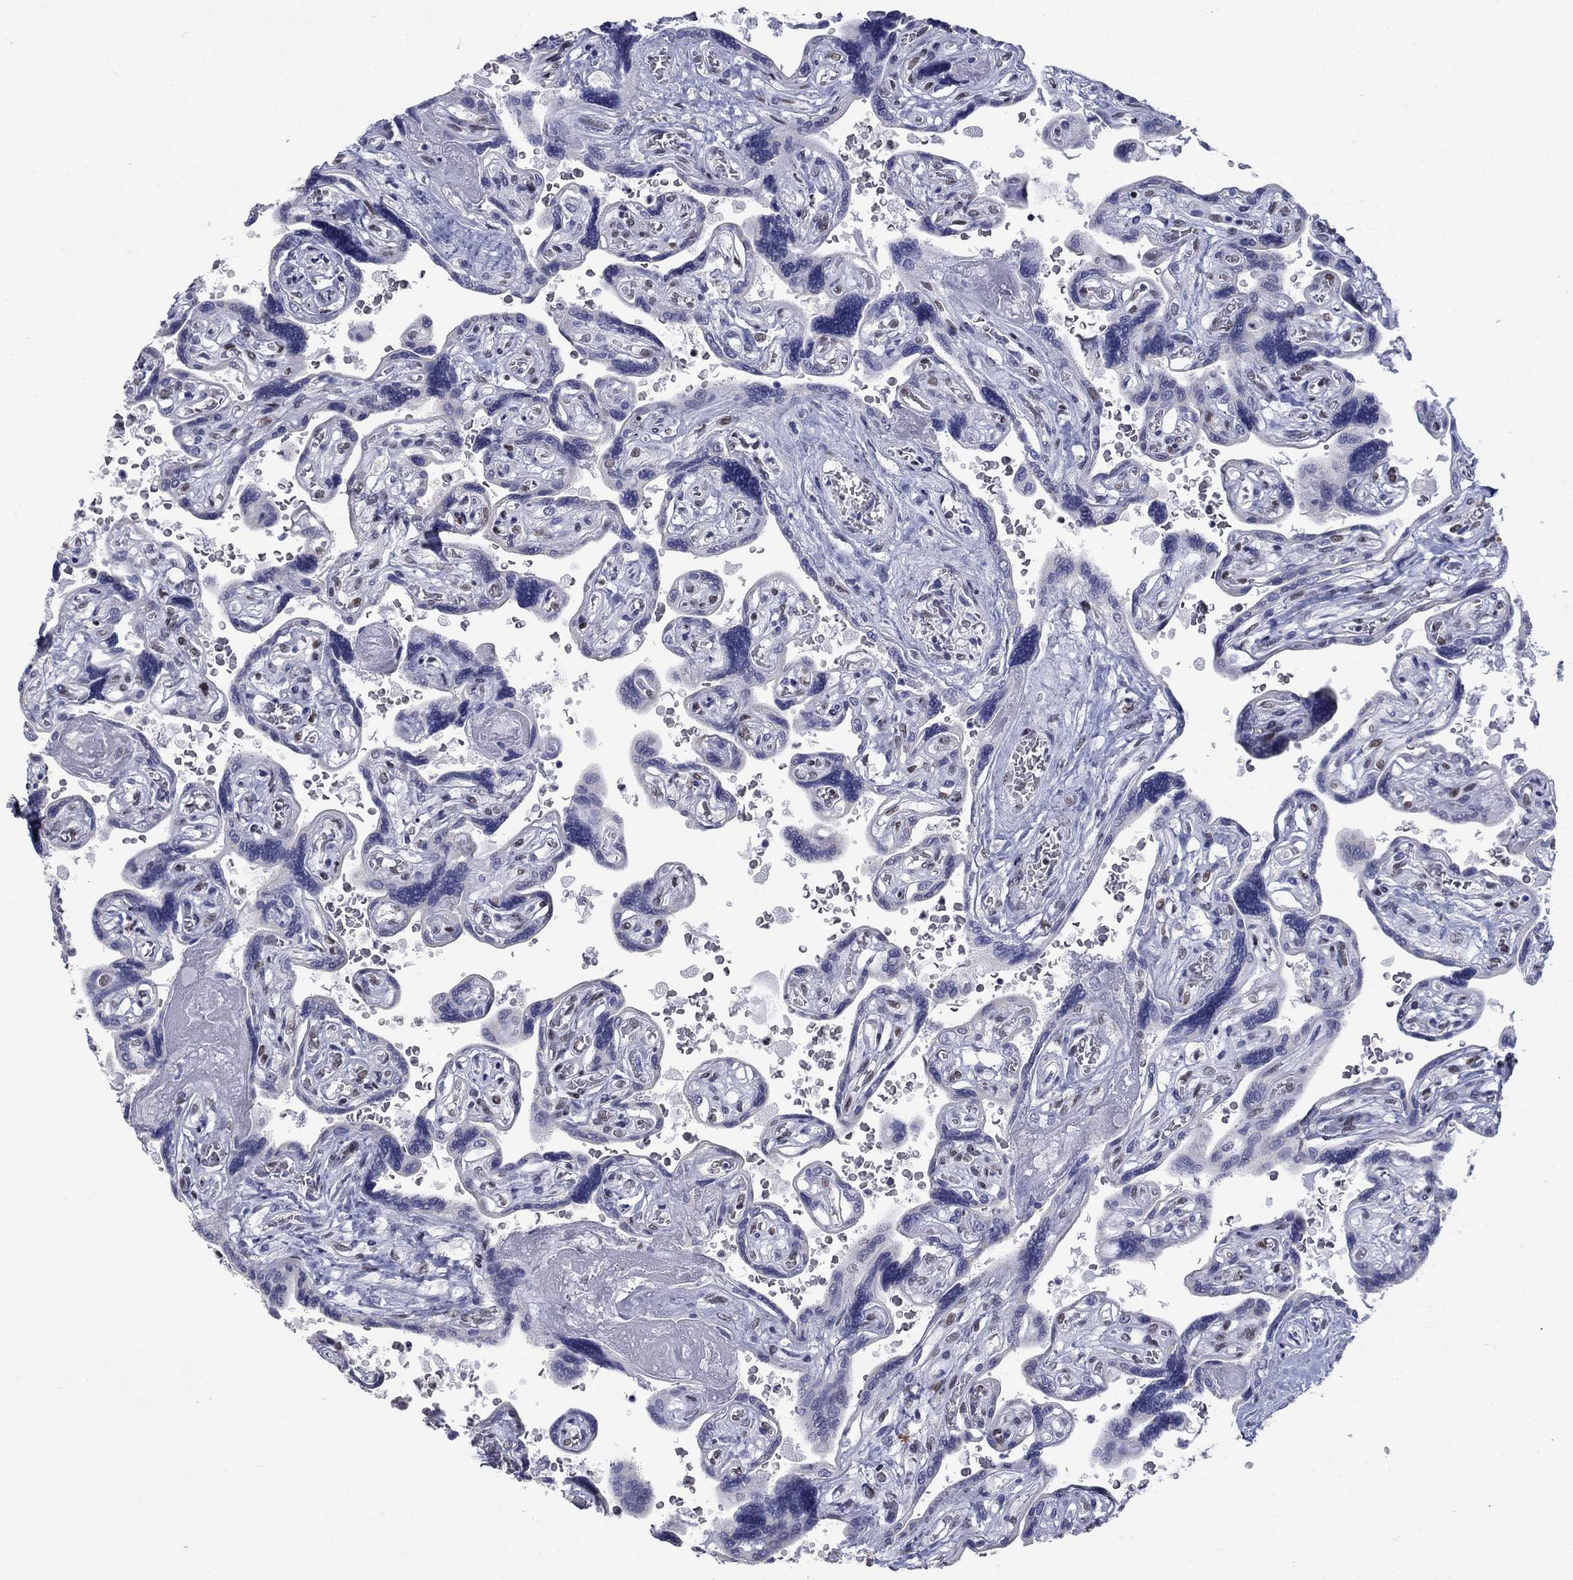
{"staining": {"intensity": "moderate", "quantity": ">75%", "location": "nuclear"}, "tissue": "placenta", "cell_type": "Decidual cells", "image_type": "normal", "snomed": [{"axis": "morphology", "description": "Normal tissue, NOS"}, {"axis": "topography", "description": "Placenta"}], "caption": "Placenta stained for a protein exhibits moderate nuclear positivity in decidual cells. (Brightfield microscopy of DAB IHC at high magnification).", "gene": "NPAS3", "patient": {"sex": "female", "age": 32}}